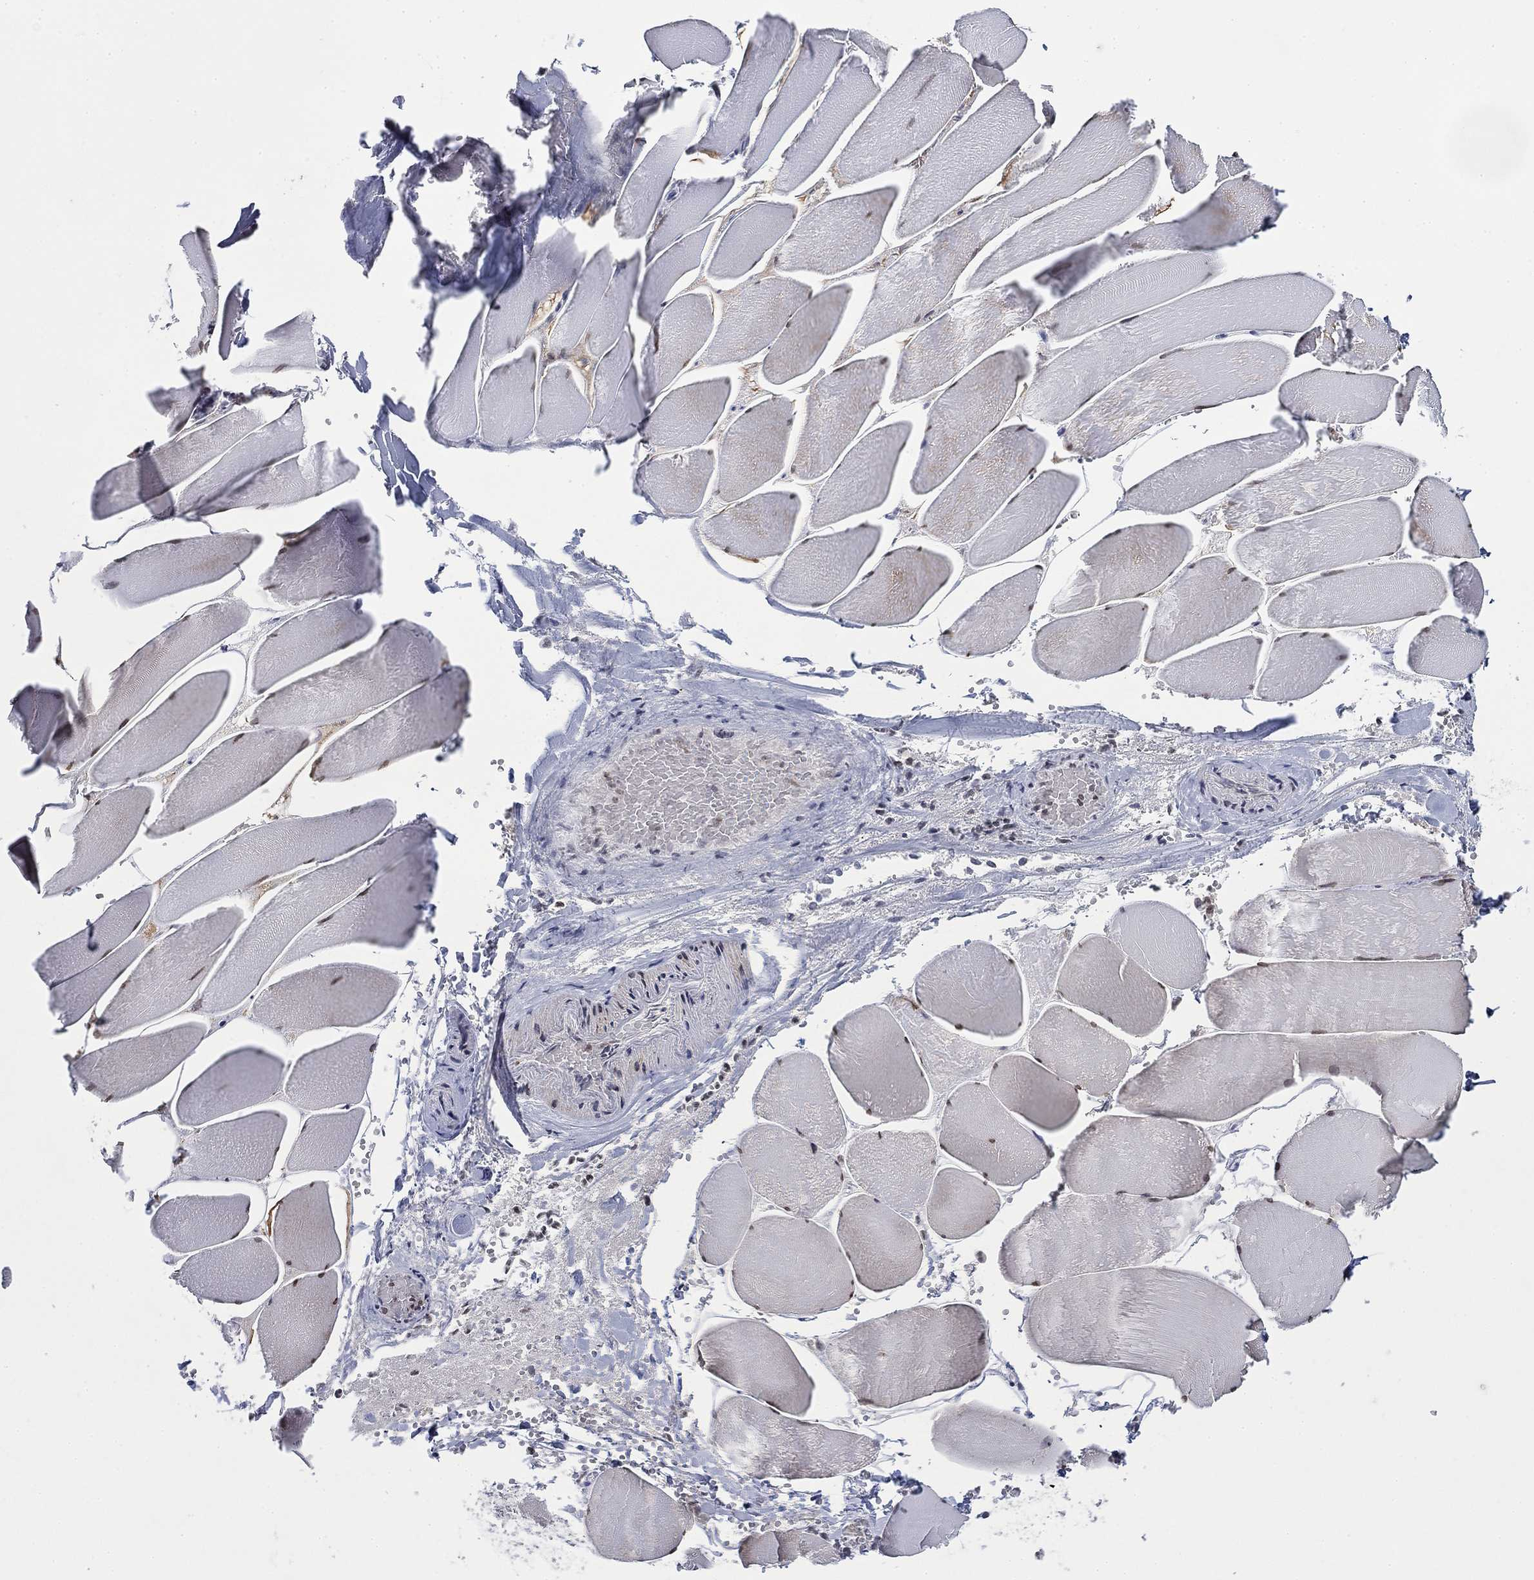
{"staining": {"intensity": "moderate", "quantity": "<25%", "location": "nuclear"}, "tissue": "skeletal muscle", "cell_type": "Myocytes", "image_type": "normal", "snomed": [{"axis": "morphology", "description": "Normal tissue, NOS"}, {"axis": "morphology", "description": "Malignant melanoma, Metastatic site"}, {"axis": "topography", "description": "Skeletal muscle"}], "caption": "Immunohistochemistry (IHC) micrograph of normal skeletal muscle: skeletal muscle stained using immunohistochemistry exhibits low levels of moderate protein expression localized specifically in the nuclear of myocytes, appearing as a nuclear brown color.", "gene": "TOR1AIP1", "patient": {"sex": "male", "age": 50}}